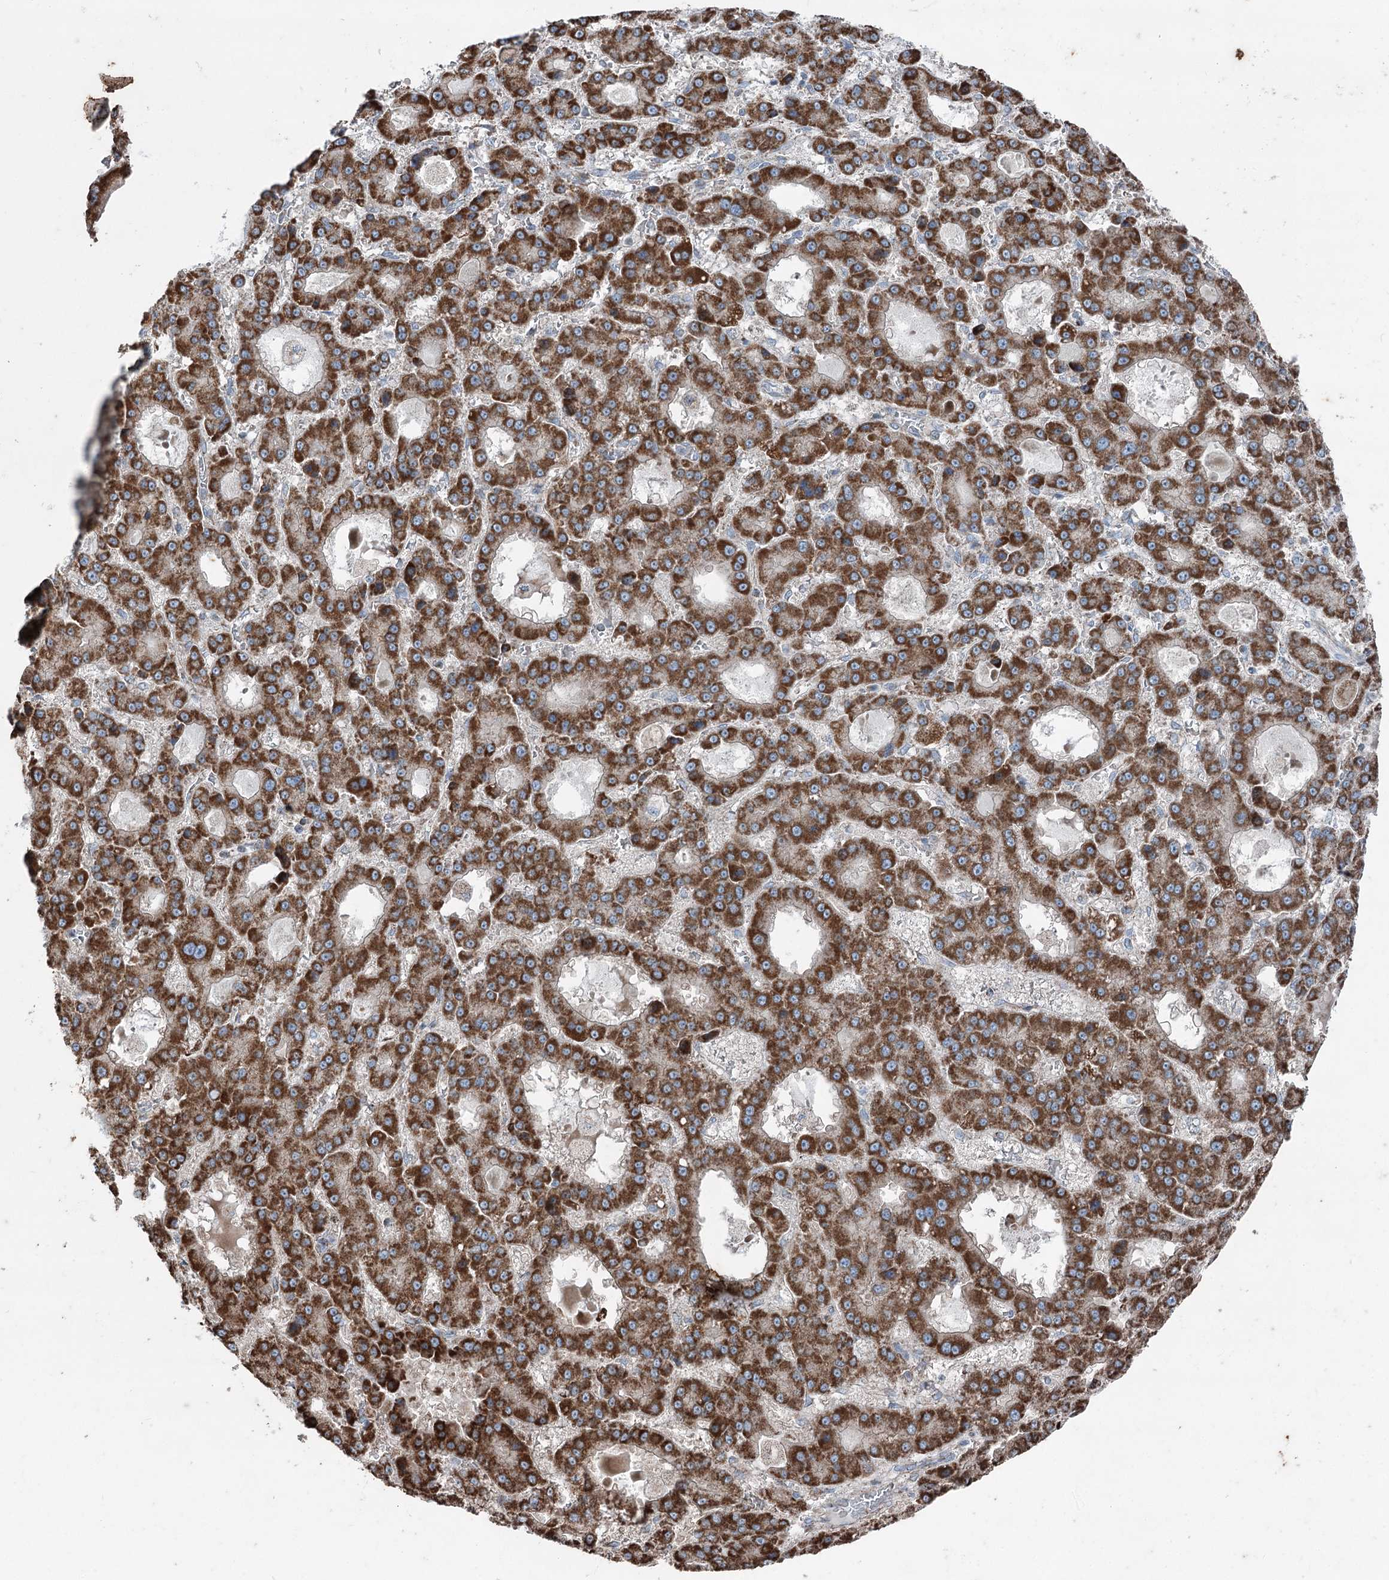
{"staining": {"intensity": "strong", "quantity": ">75%", "location": "cytoplasmic/membranous"}, "tissue": "liver cancer", "cell_type": "Tumor cells", "image_type": "cancer", "snomed": [{"axis": "morphology", "description": "Carcinoma, Hepatocellular, NOS"}, {"axis": "topography", "description": "Liver"}], "caption": "Immunohistochemistry (IHC) staining of hepatocellular carcinoma (liver), which demonstrates high levels of strong cytoplasmic/membranous positivity in about >75% of tumor cells indicating strong cytoplasmic/membranous protein expression. The staining was performed using DAB (3,3'-diaminobenzidine) (brown) for protein detection and nuclei were counterstained in hematoxylin (blue).", "gene": "UCN3", "patient": {"sex": "male", "age": 70}}